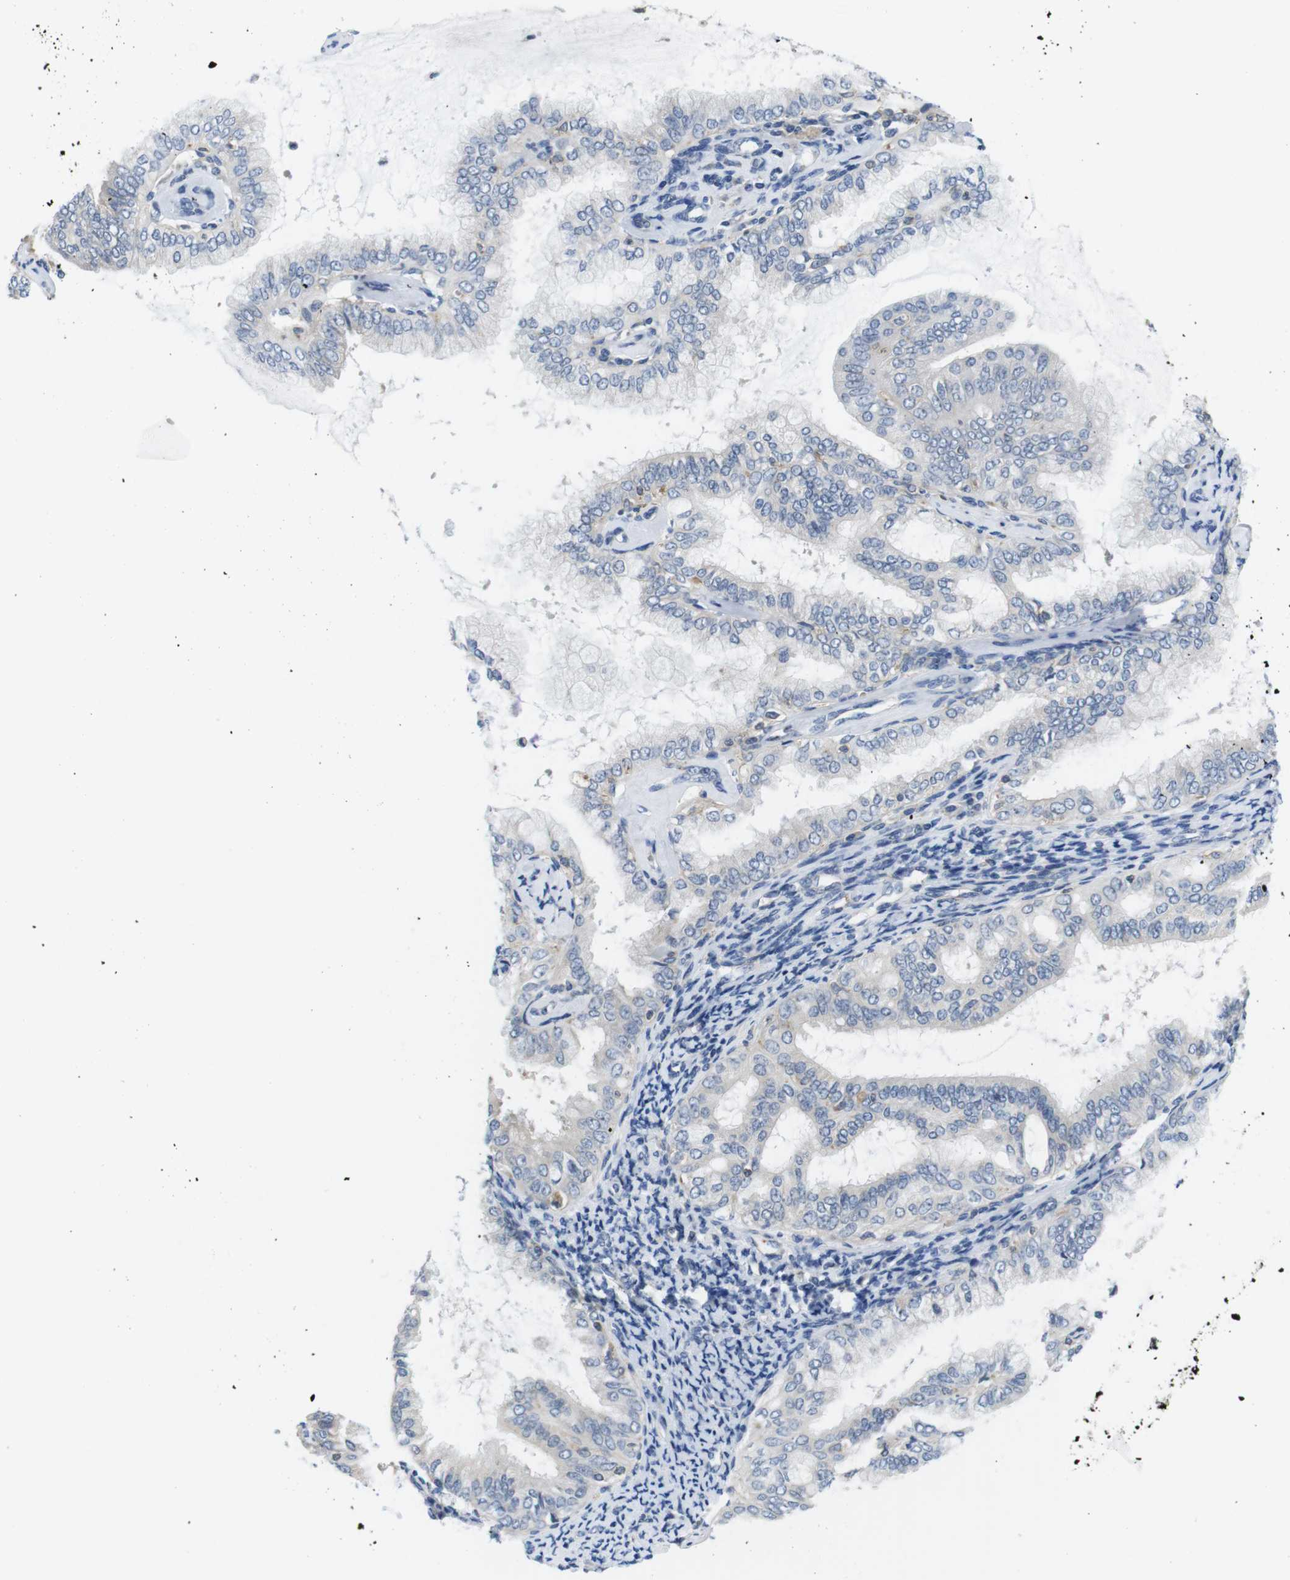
{"staining": {"intensity": "negative", "quantity": "none", "location": "none"}, "tissue": "endometrial cancer", "cell_type": "Tumor cells", "image_type": "cancer", "snomed": [{"axis": "morphology", "description": "Adenocarcinoma, NOS"}, {"axis": "topography", "description": "Endometrium"}], "caption": "This is a photomicrograph of immunohistochemistry (IHC) staining of adenocarcinoma (endometrial), which shows no expression in tumor cells.", "gene": "HERPUD2", "patient": {"sex": "female", "age": 63}}